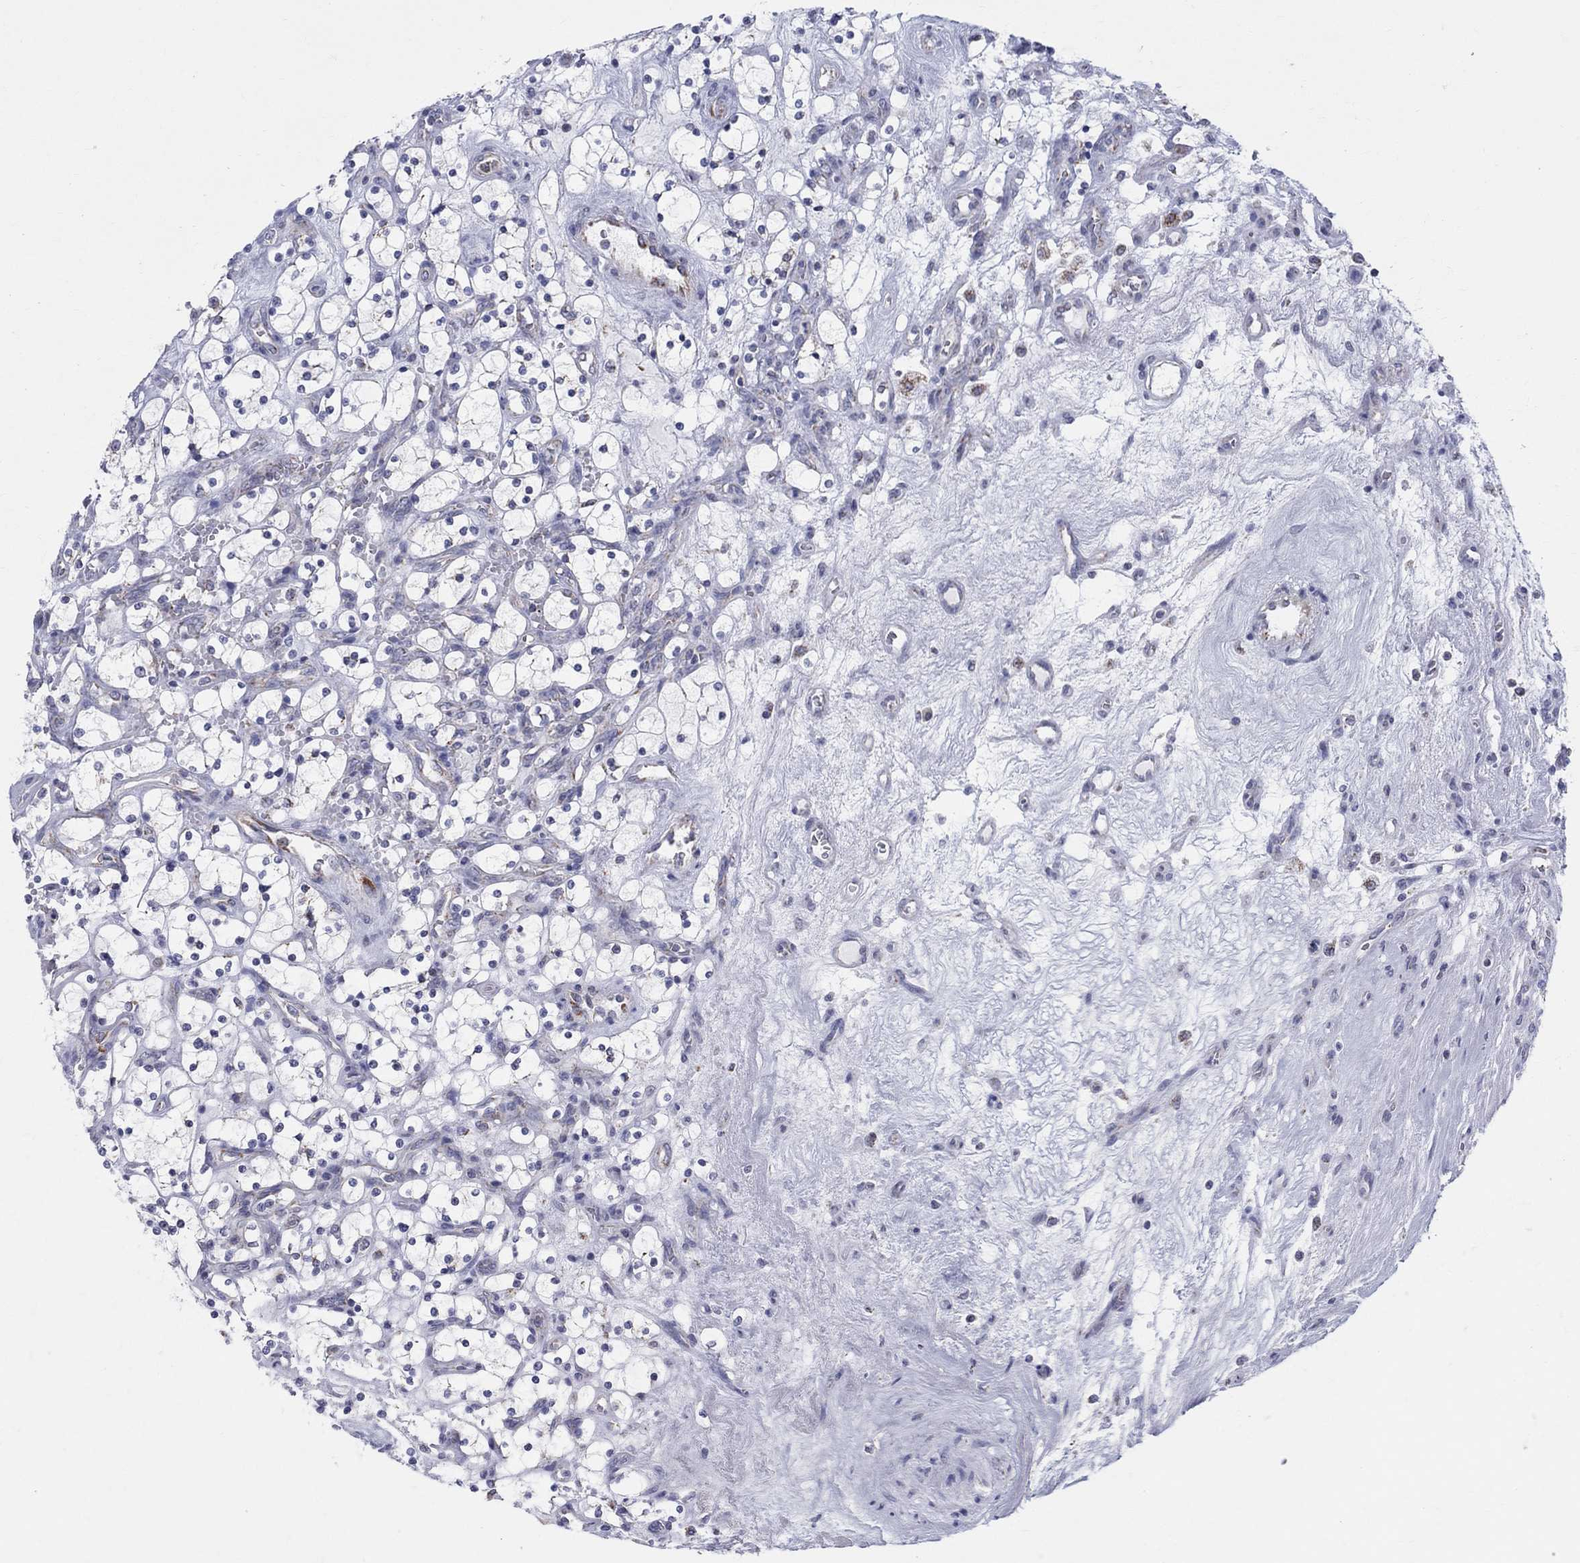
{"staining": {"intensity": "negative", "quantity": "none", "location": "none"}, "tissue": "renal cancer", "cell_type": "Tumor cells", "image_type": "cancer", "snomed": [{"axis": "morphology", "description": "Adenocarcinoma, NOS"}, {"axis": "topography", "description": "Kidney"}], "caption": "Tumor cells are negative for protein expression in human renal cancer (adenocarcinoma). Brightfield microscopy of IHC stained with DAB (brown) and hematoxylin (blue), captured at high magnification.", "gene": "KISS1R", "patient": {"sex": "female", "age": 69}}